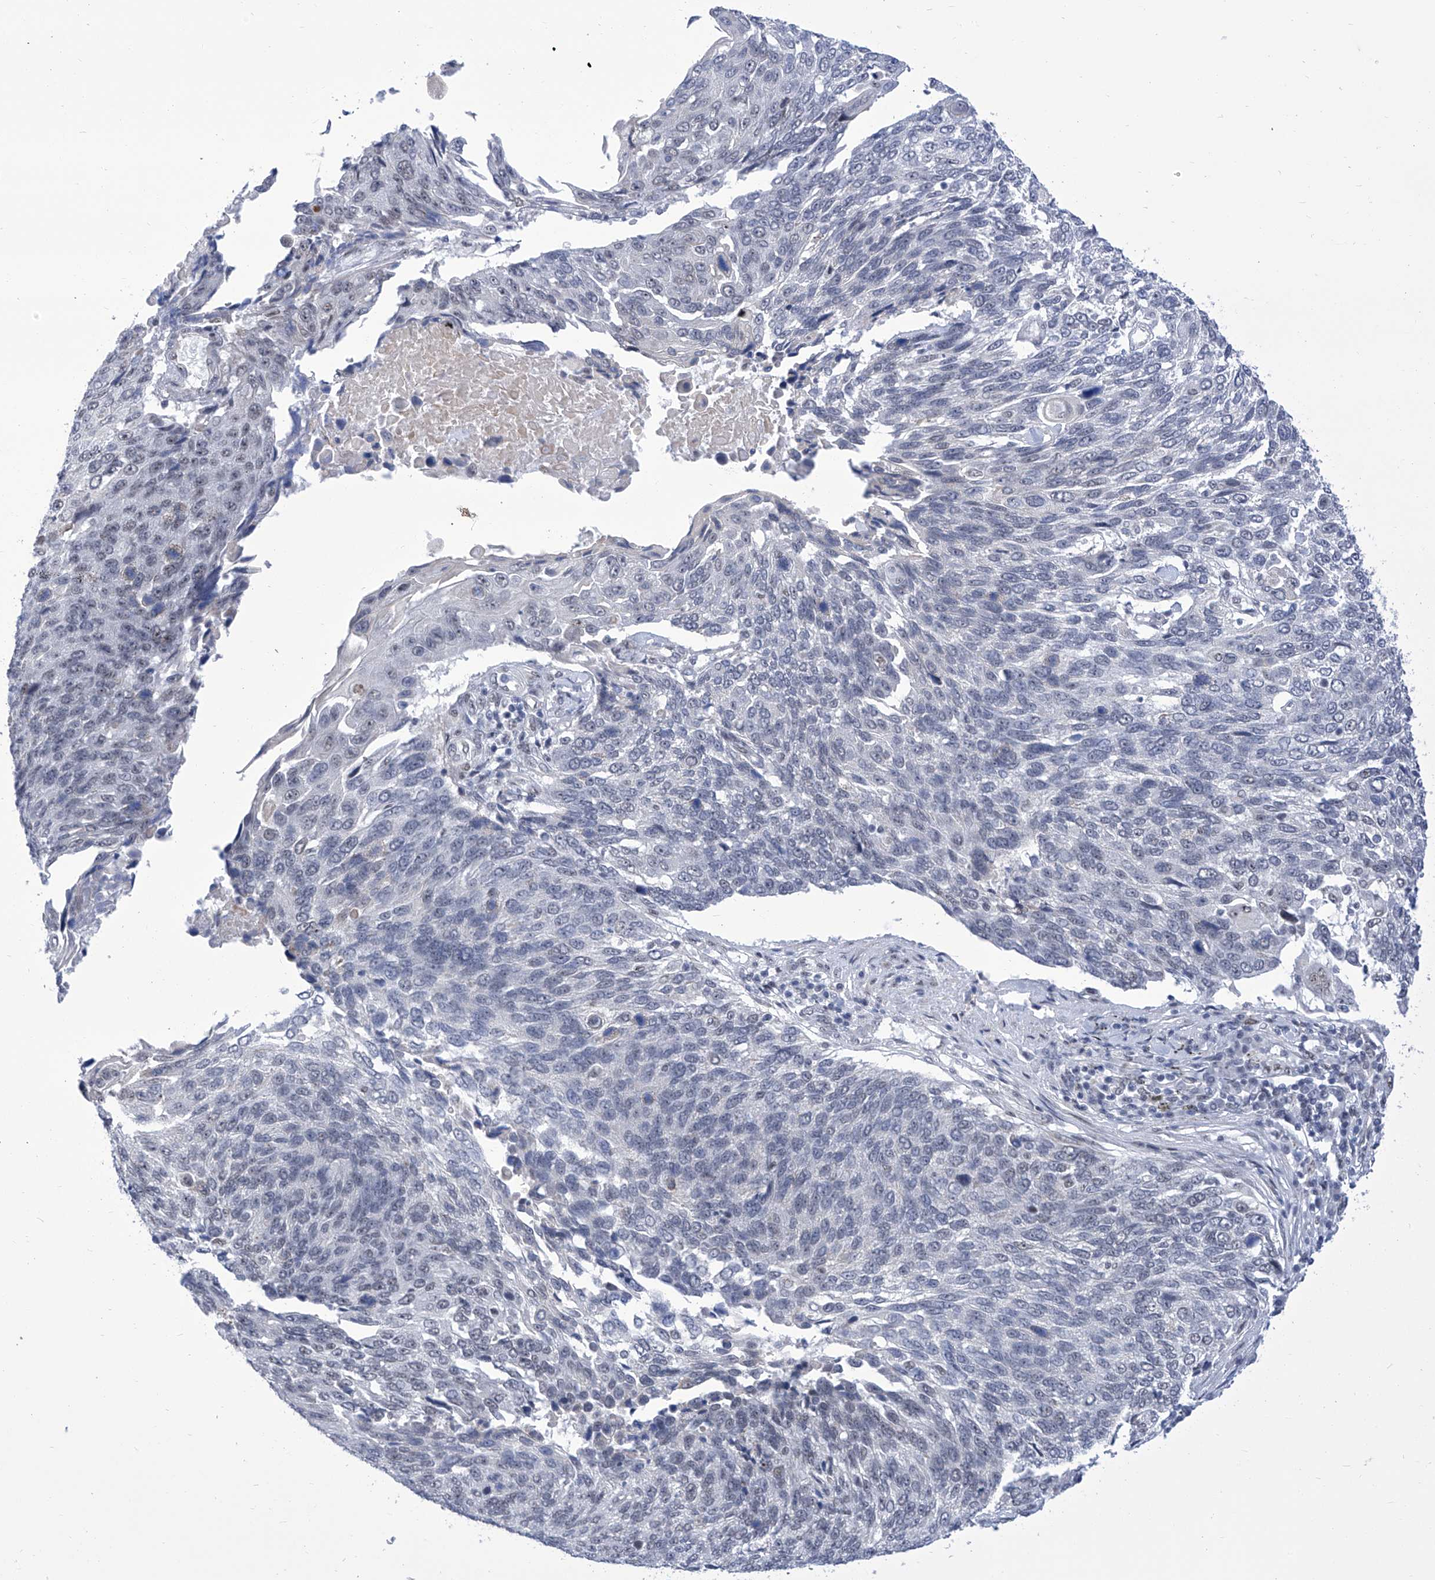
{"staining": {"intensity": "negative", "quantity": "none", "location": "none"}, "tissue": "lung cancer", "cell_type": "Tumor cells", "image_type": "cancer", "snomed": [{"axis": "morphology", "description": "Squamous cell carcinoma, NOS"}, {"axis": "topography", "description": "Lung"}], "caption": "The image reveals no staining of tumor cells in squamous cell carcinoma (lung). Brightfield microscopy of immunohistochemistry stained with DAB (3,3'-diaminobenzidine) (brown) and hematoxylin (blue), captured at high magnification.", "gene": "SART1", "patient": {"sex": "male", "age": 66}}